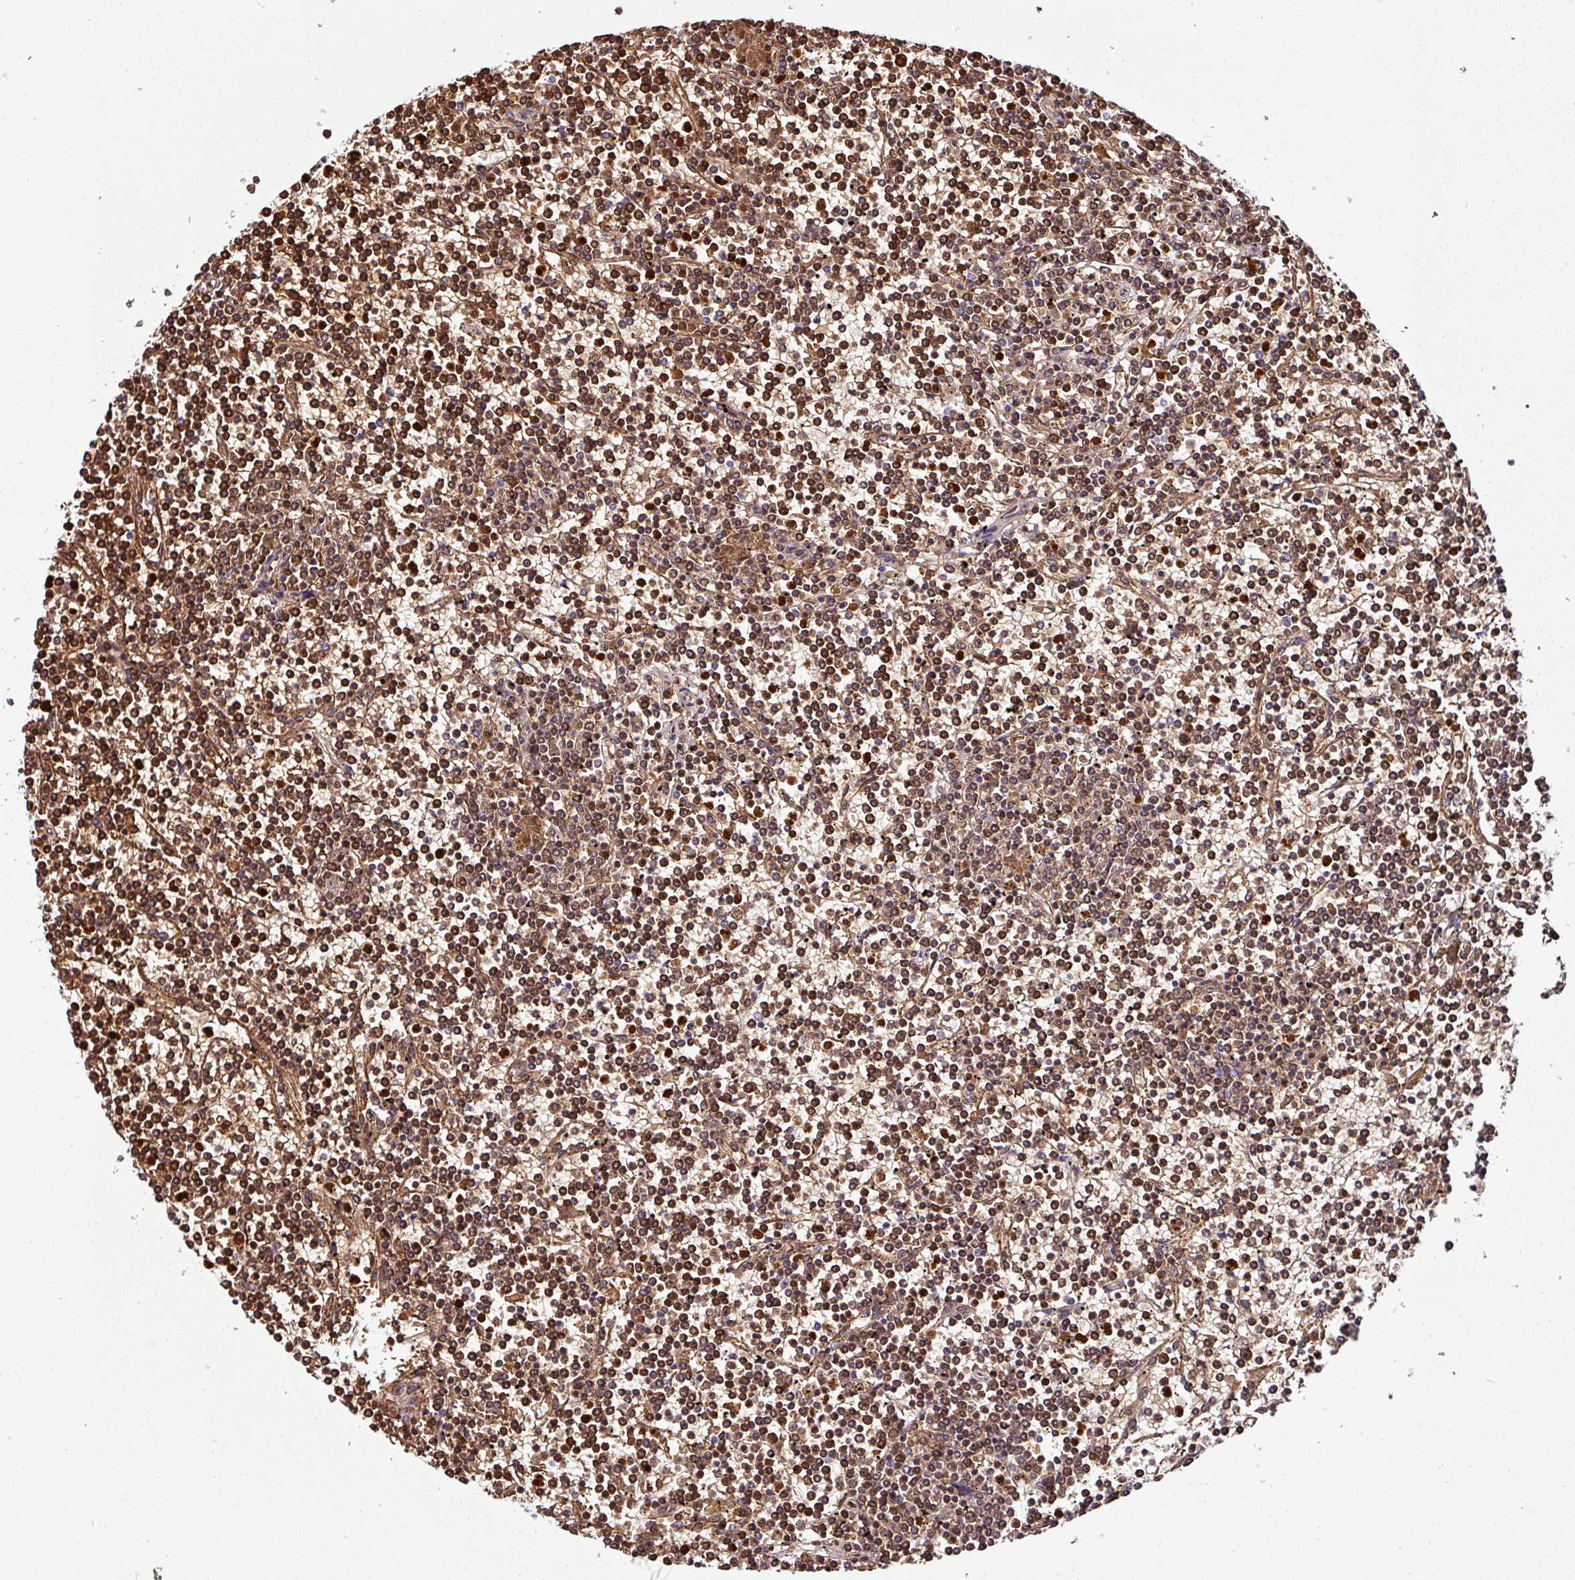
{"staining": {"intensity": "strong", "quantity": "25%-75%", "location": "cytoplasmic/membranous,nuclear"}, "tissue": "lymphoma", "cell_type": "Tumor cells", "image_type": "cancer", "snomed": [{"axis": "morphology", "description": "Malignant lymphoma, non-Hodgkin's type, Low grade"}, {"axis": "topography", "description": "Spleen"}], "caption": "Immunohistochemical staining of low-grade malignant lymphoma, non-Hodgkin's type exhibits high levels of strong cytoplasmic/membranous and nuclear protein positivity in approximately 25%-75% of tumor cells.", "gene": "NAPSA", "patient": {"sex": "female", "age": 19}}